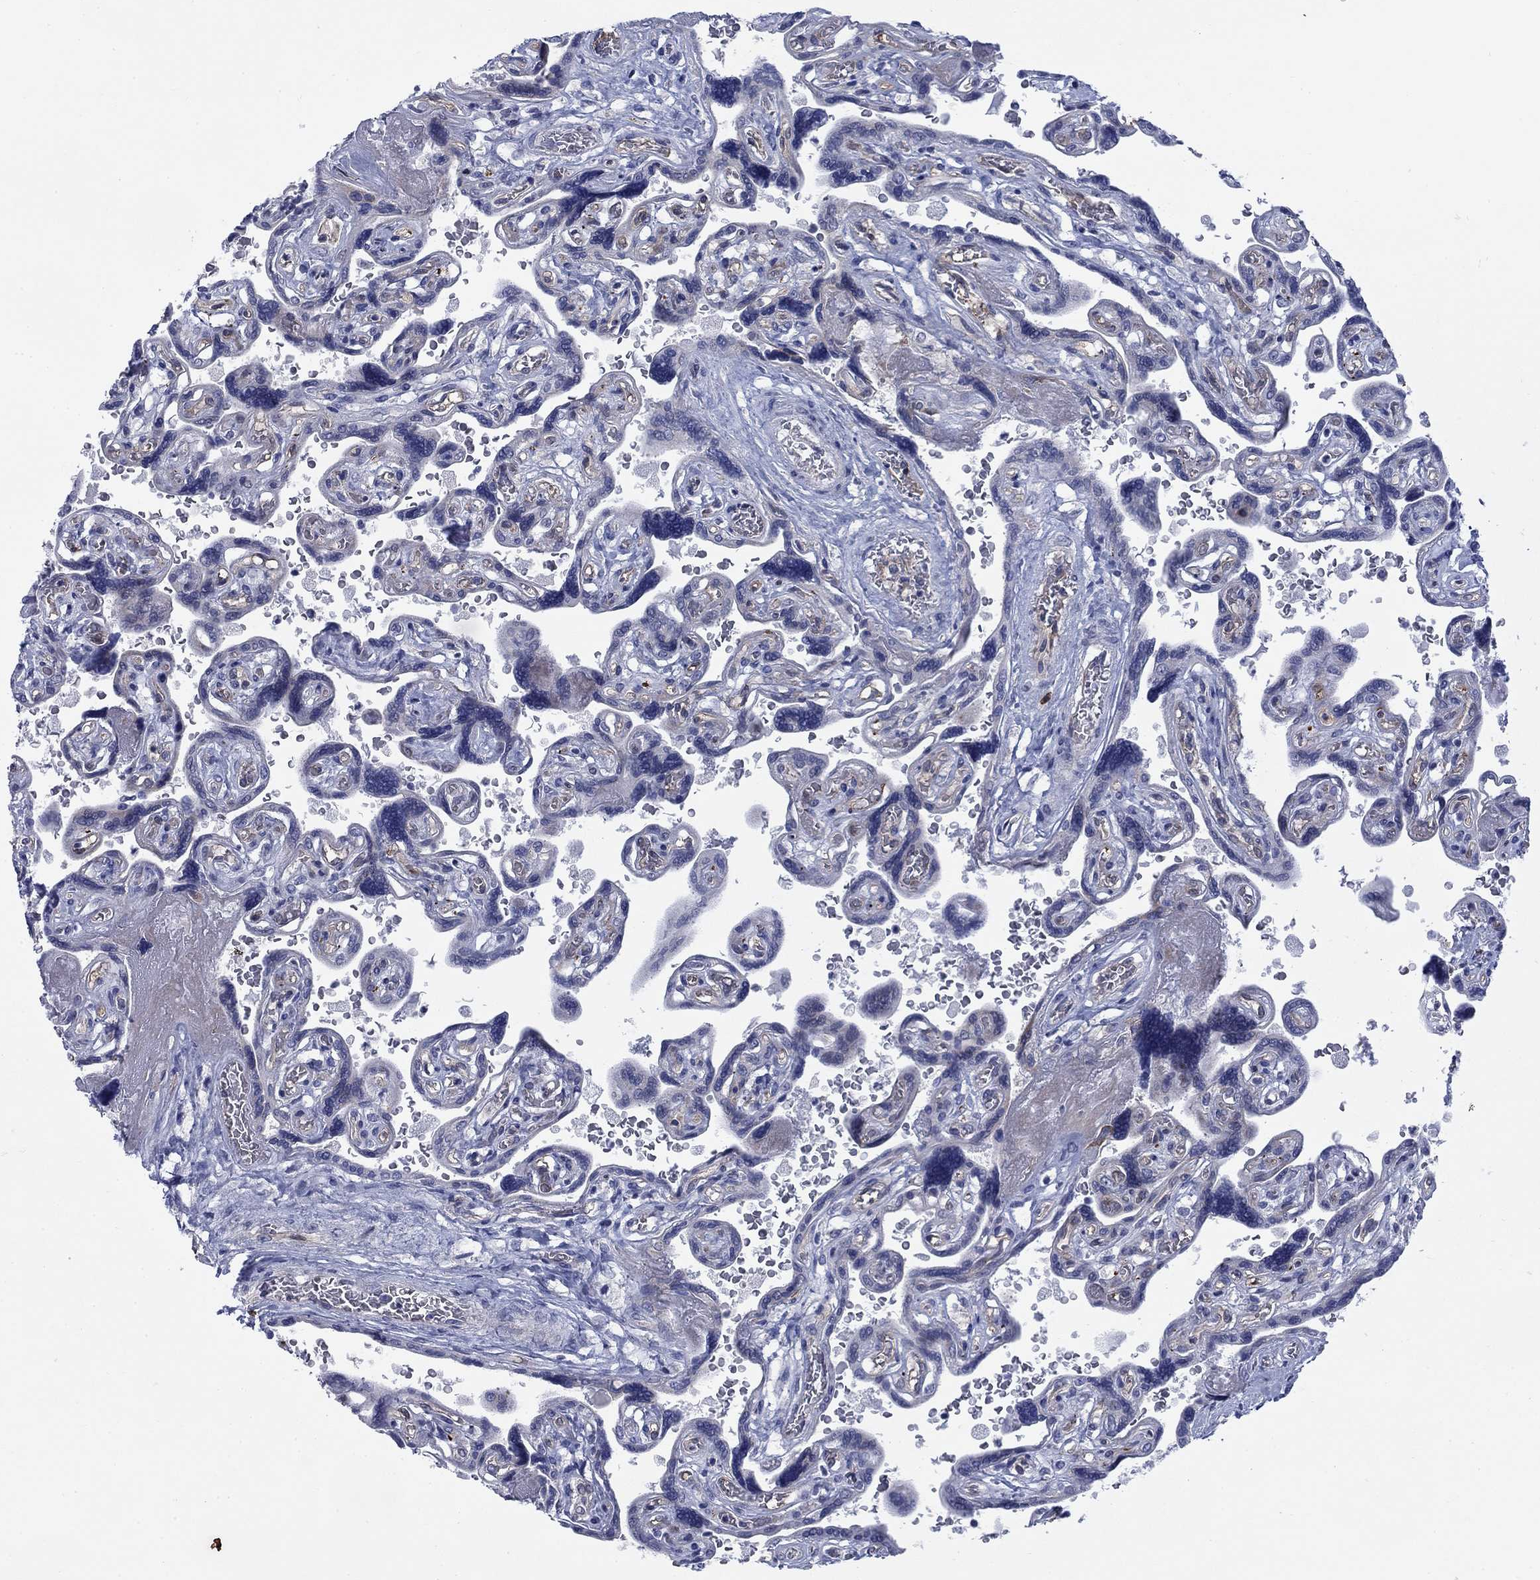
{"staining": {"intensity": "weak", "quantity": ">75%", "location": "cytoplasmic/membranous"}, "tissue": "placenta", "cell_type": "Decidual cells", "image_type": "normal", "snomed": [{"axis": "morphology", "description": "Normal tissue, NOS"}, {"axis": "topography", "description": "Placenta"}], "caption": "Protein staining exhibits weak cytoplasmic/membranous positivity in about >75% of decidual cells in normal placenta.", "gene": "FXR1", "patient": {"sex": "female", "age": 32}}